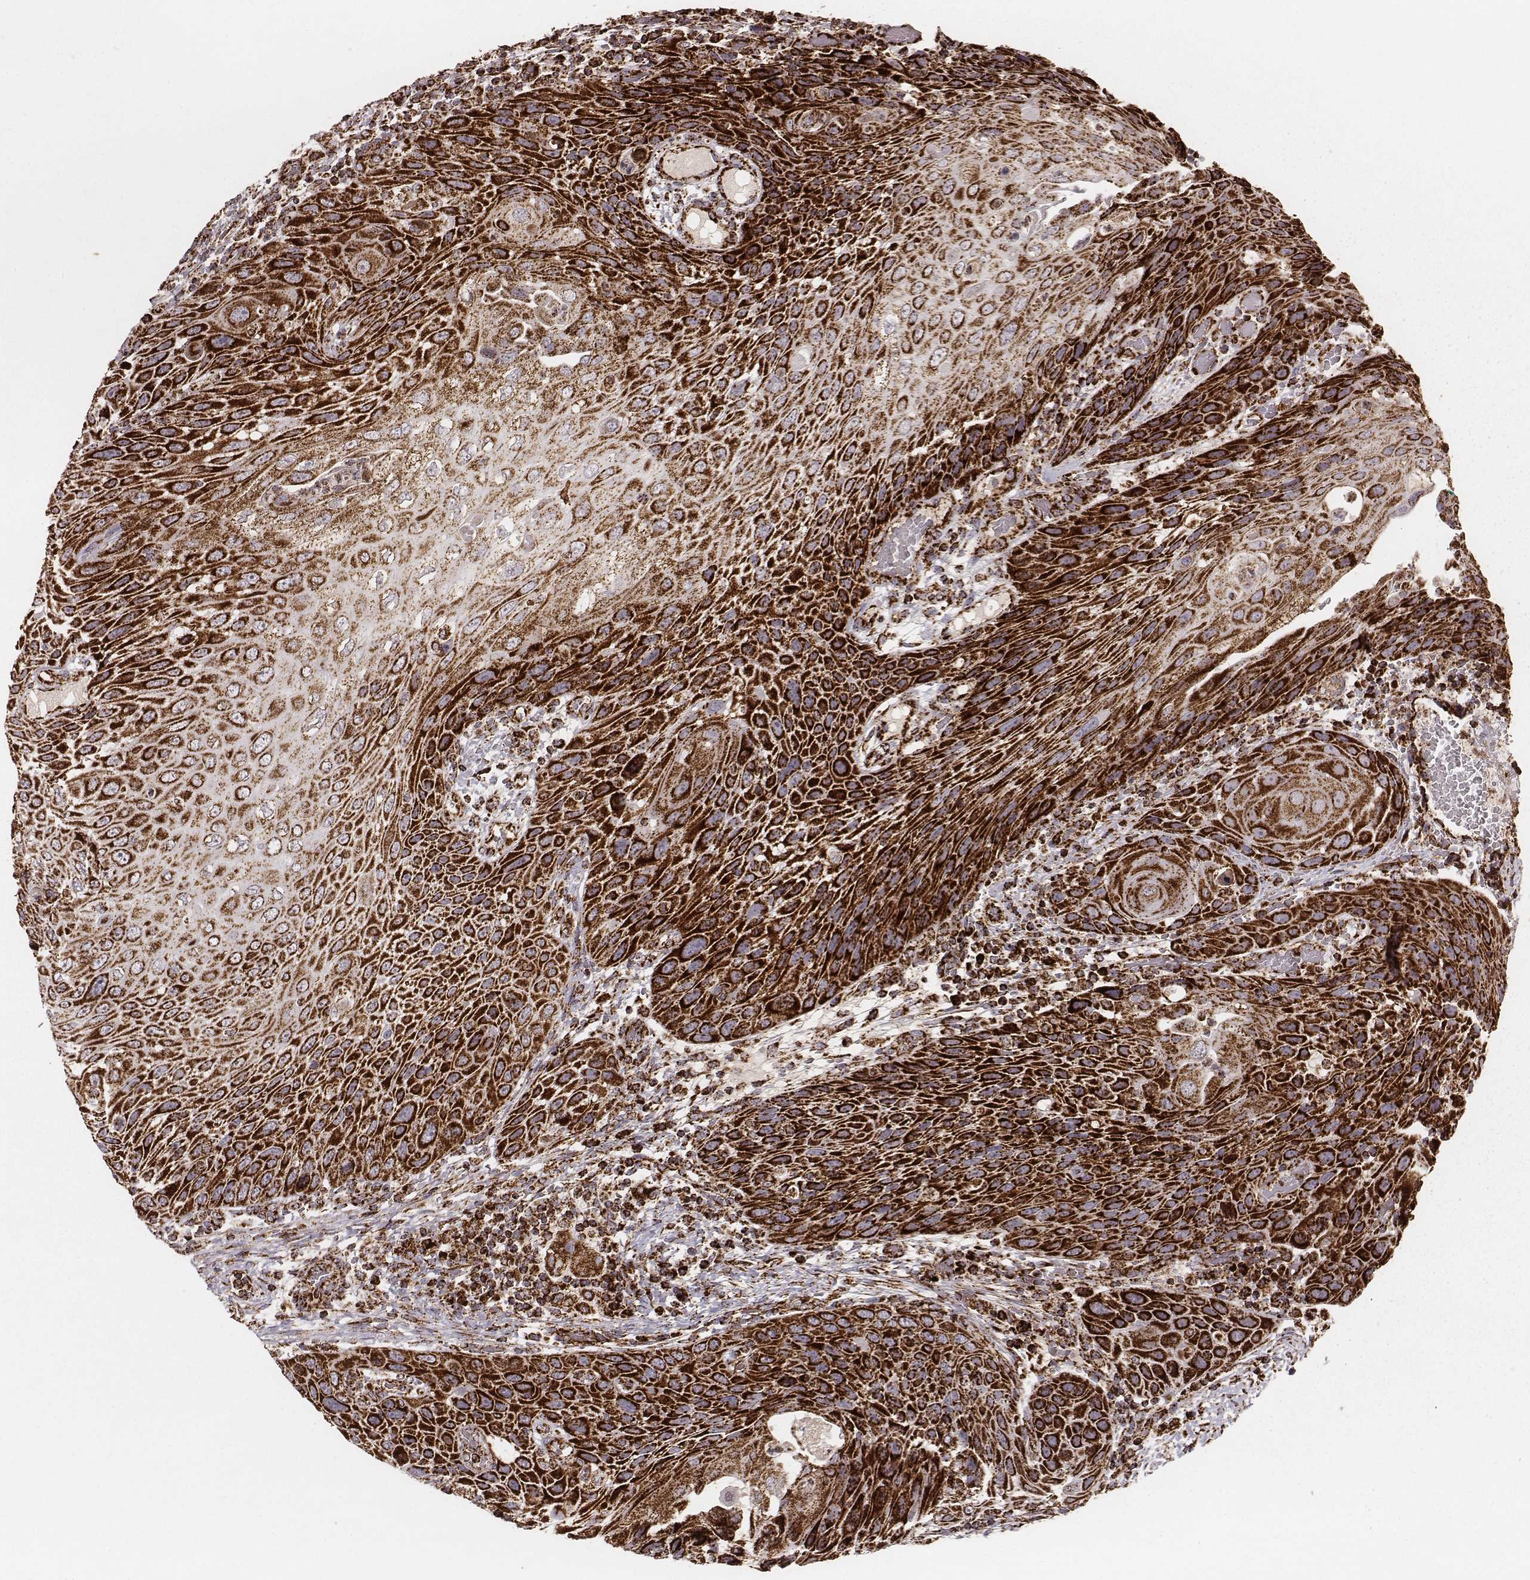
{"staining": {"intensity": "strong", "quantity": ">75%", "location": "cytoplasmic/membranous"}, "tissue": "head and neck cancer", "cell_type": "Tumor cells", "image_type": "cancer", "snomed": [{"axis": "morphology", "description": "Squamous cell carcinoma, NOS"}, {"axis": "topography", "description": "Head-Neck"}], "caption": "Squamous cell carcinoma (head and neck) stained with DAB (3,3'-diaminobenzidine) immunohistochemistry (IHC) exhibits high levels of strong cytoplasmic/membranous expression in about >75% of tumor cells. (brown staining indicates protein expression, while blue staining denotes nuclei).", "gene": "TUFM", "patient": {"sex": "male", "age": 69}}